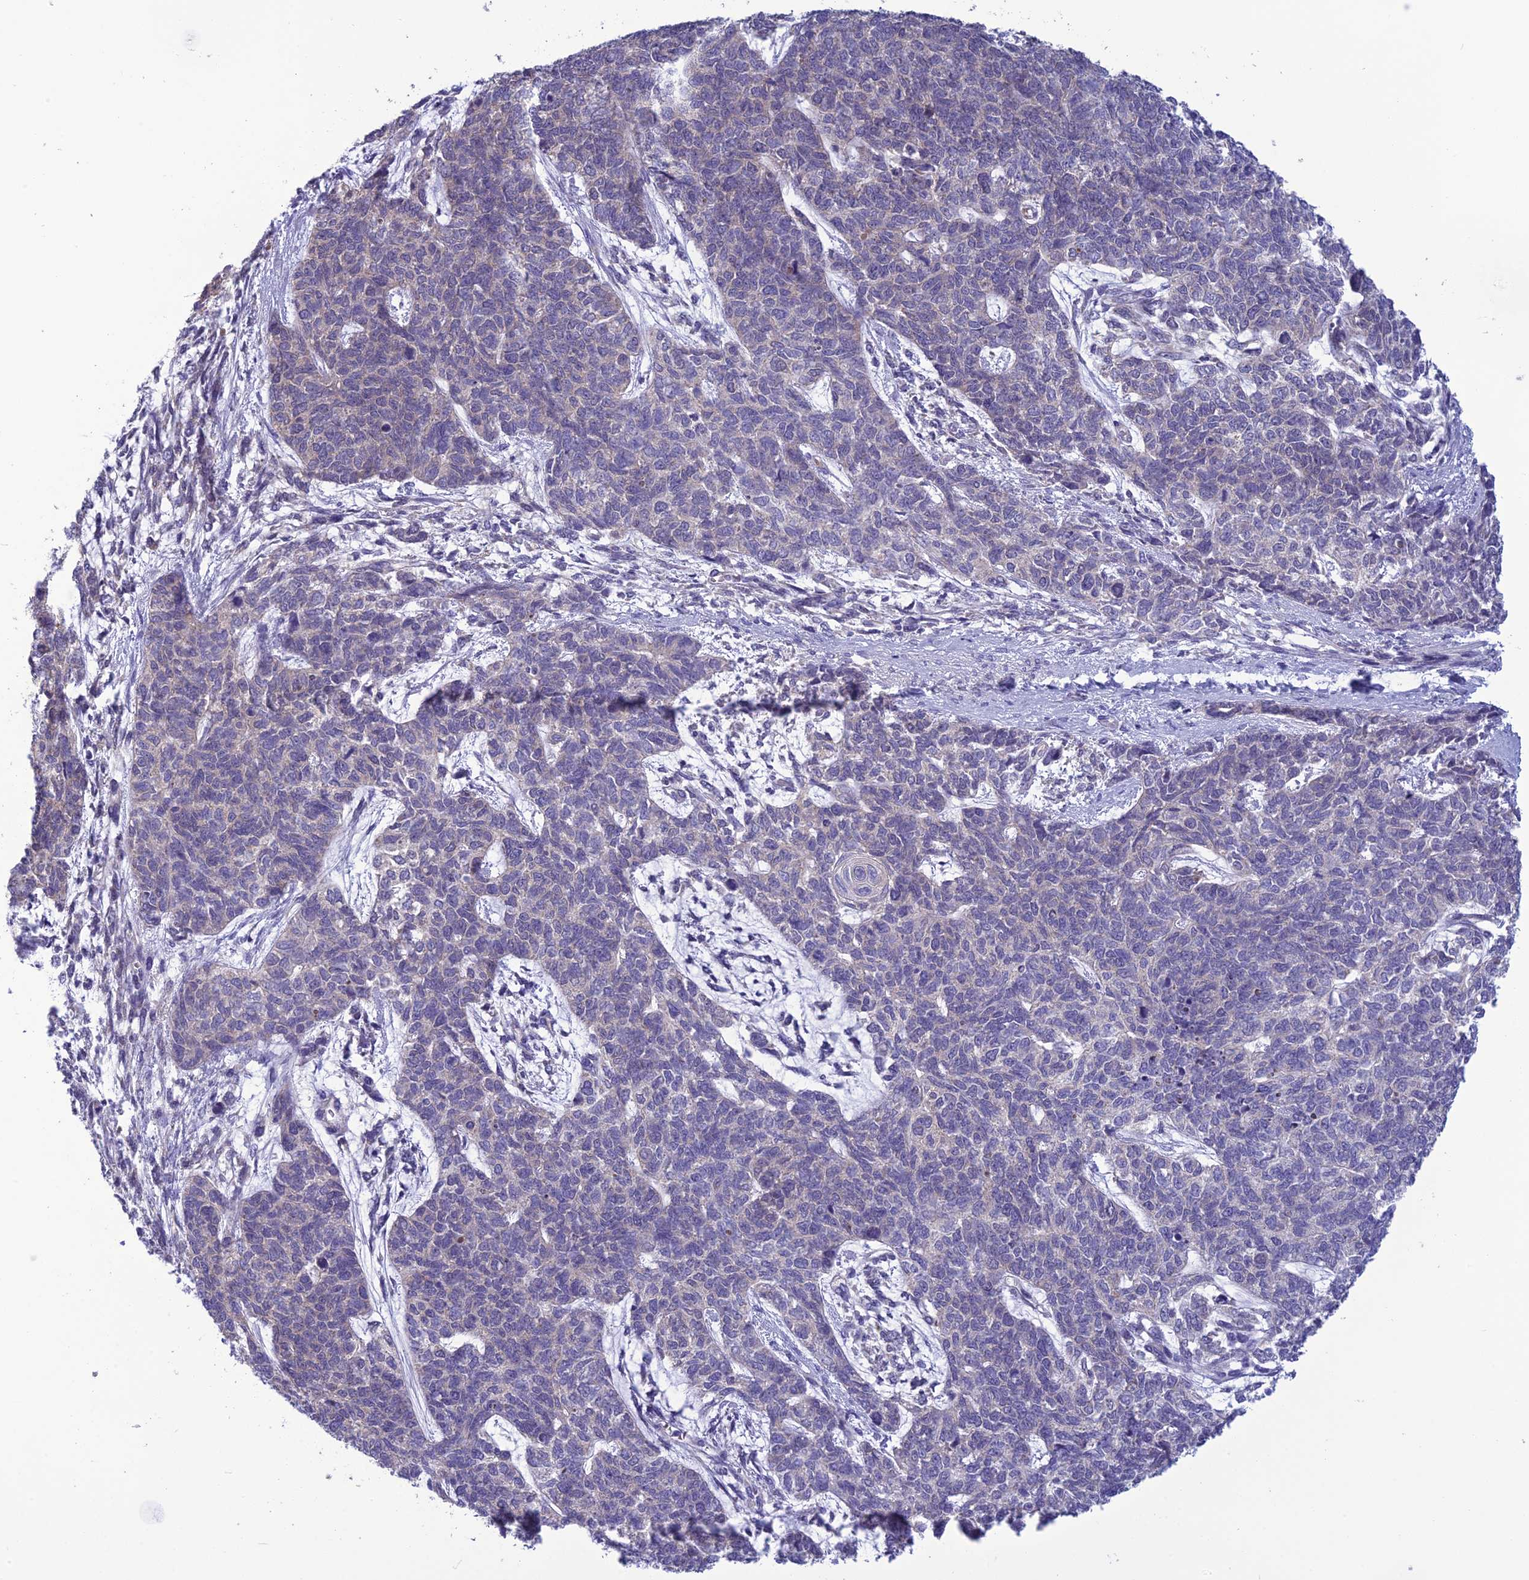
{"staining": {"intensity": "negative", "quantity": "none", "location": "none"}, "tissue": "cervical cancer", "cell_type": "Tumor cells", "image_type": "cancer", "snomed": [{"axis": "morphology", "description": "Squamous cell carcinoma, NOS"}, {"axis": "topography", "description": "Cervix"}], "caption": "DAB immunohistochemical staining of cervical squamous cell carcinoma displays no significant staining in tumor cells. (DAB (3,3'-diaminobenzidine) immunohistochemistry (IHC), high magnification).", "gene": "PSMF1", "patient": {"sex": "female", "age": 63}}